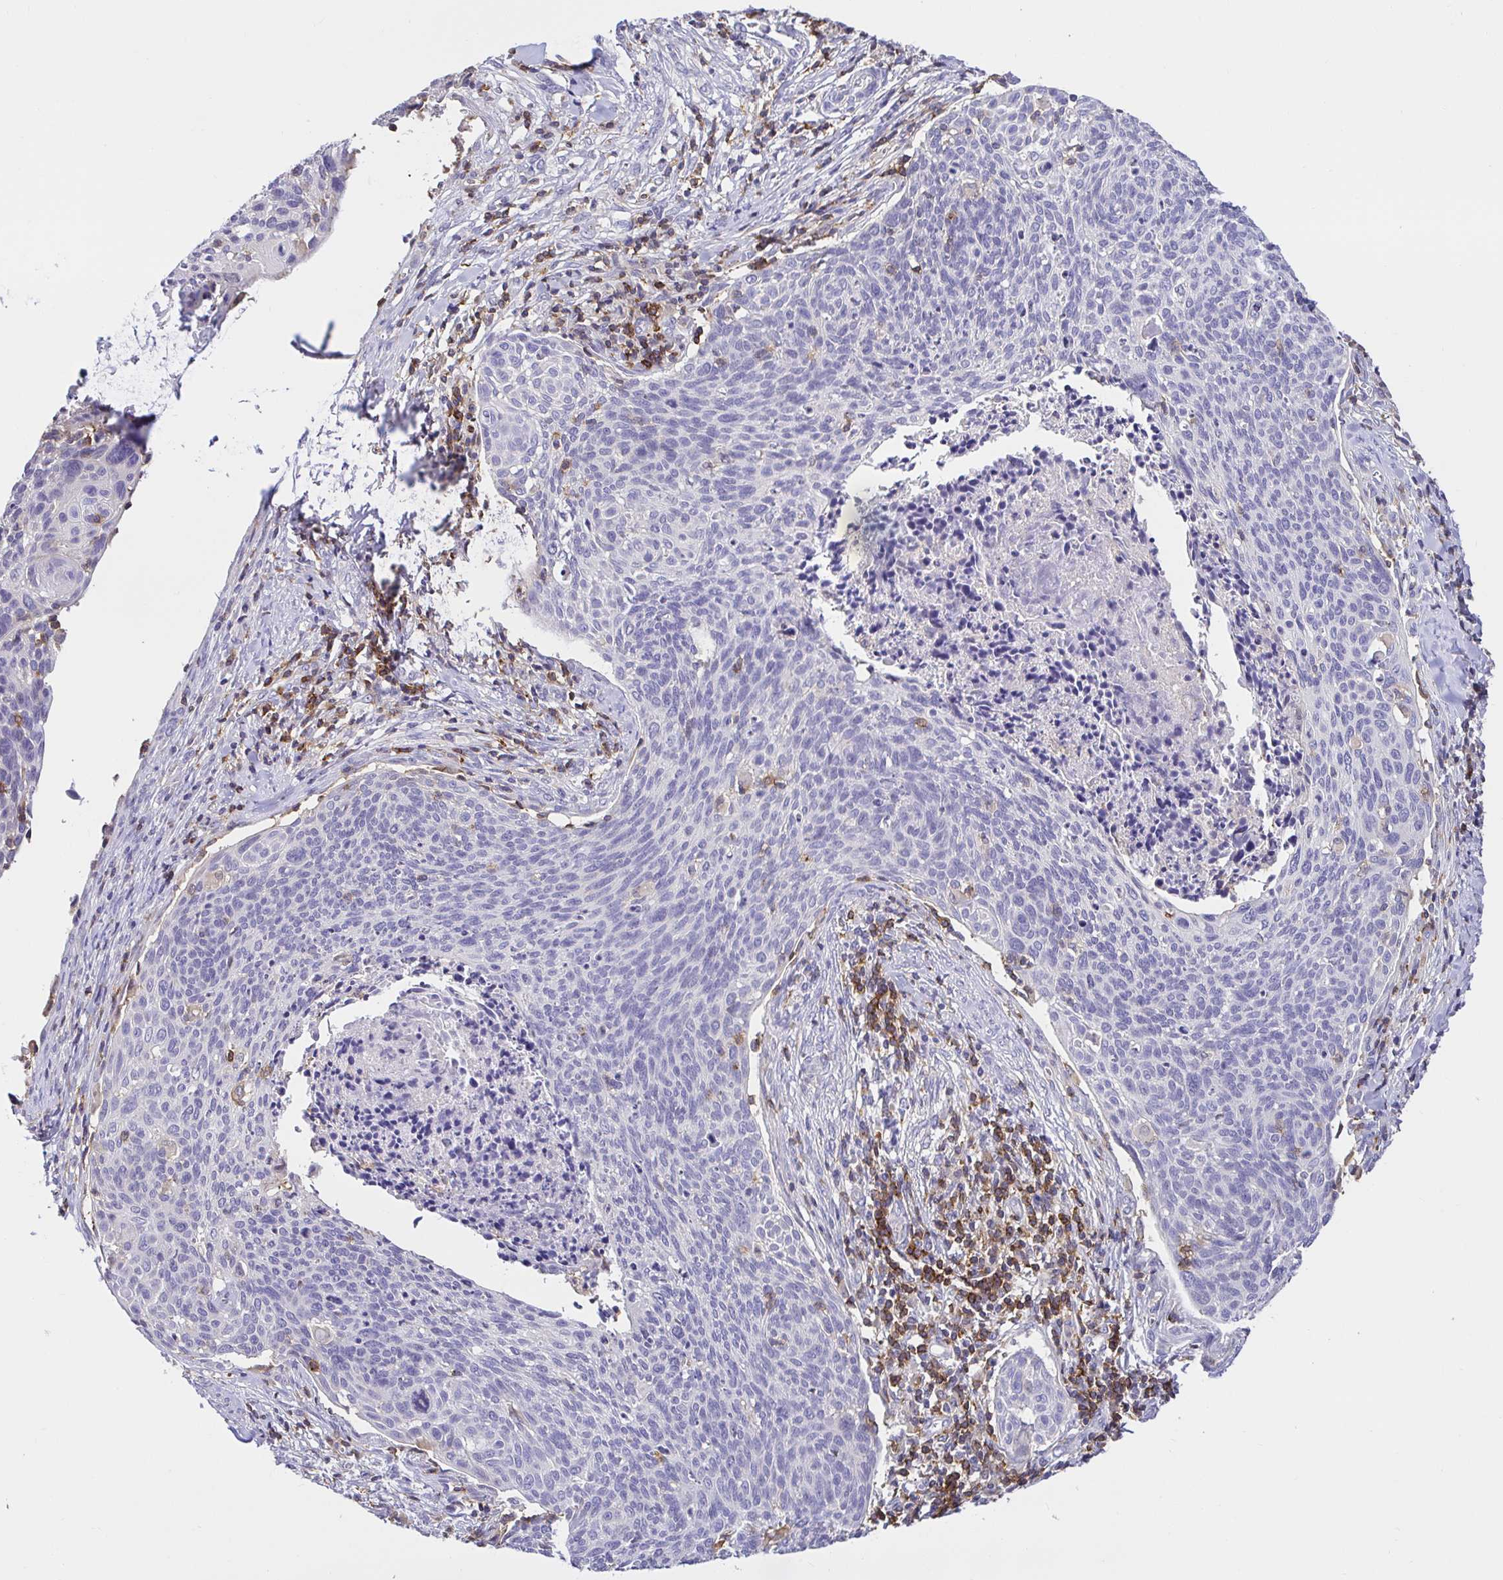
{"staining": {"intensity": "negative", "quantity": "none", "location": "none"}, "tissue": "cervical cancer", "cell_type": "Tumor cells", "image_type": "cancer", "snomed": [{"axis": "morphology", "description": "Squamous cell carcinoma, NOS"}, {"axis": "topography", "description": "Cervix"}], "caption": "High magnification brightfield microscopy of cervical cancer (squamous cell carcinoma) stained with DAB (3,3'-diaminobenzidine) (brown) and counterstained with hematoxylin (blue): tumor cells show no significant staining.", "gene": "SKAP1", "patient": {"sex": "female", "age": 49}}